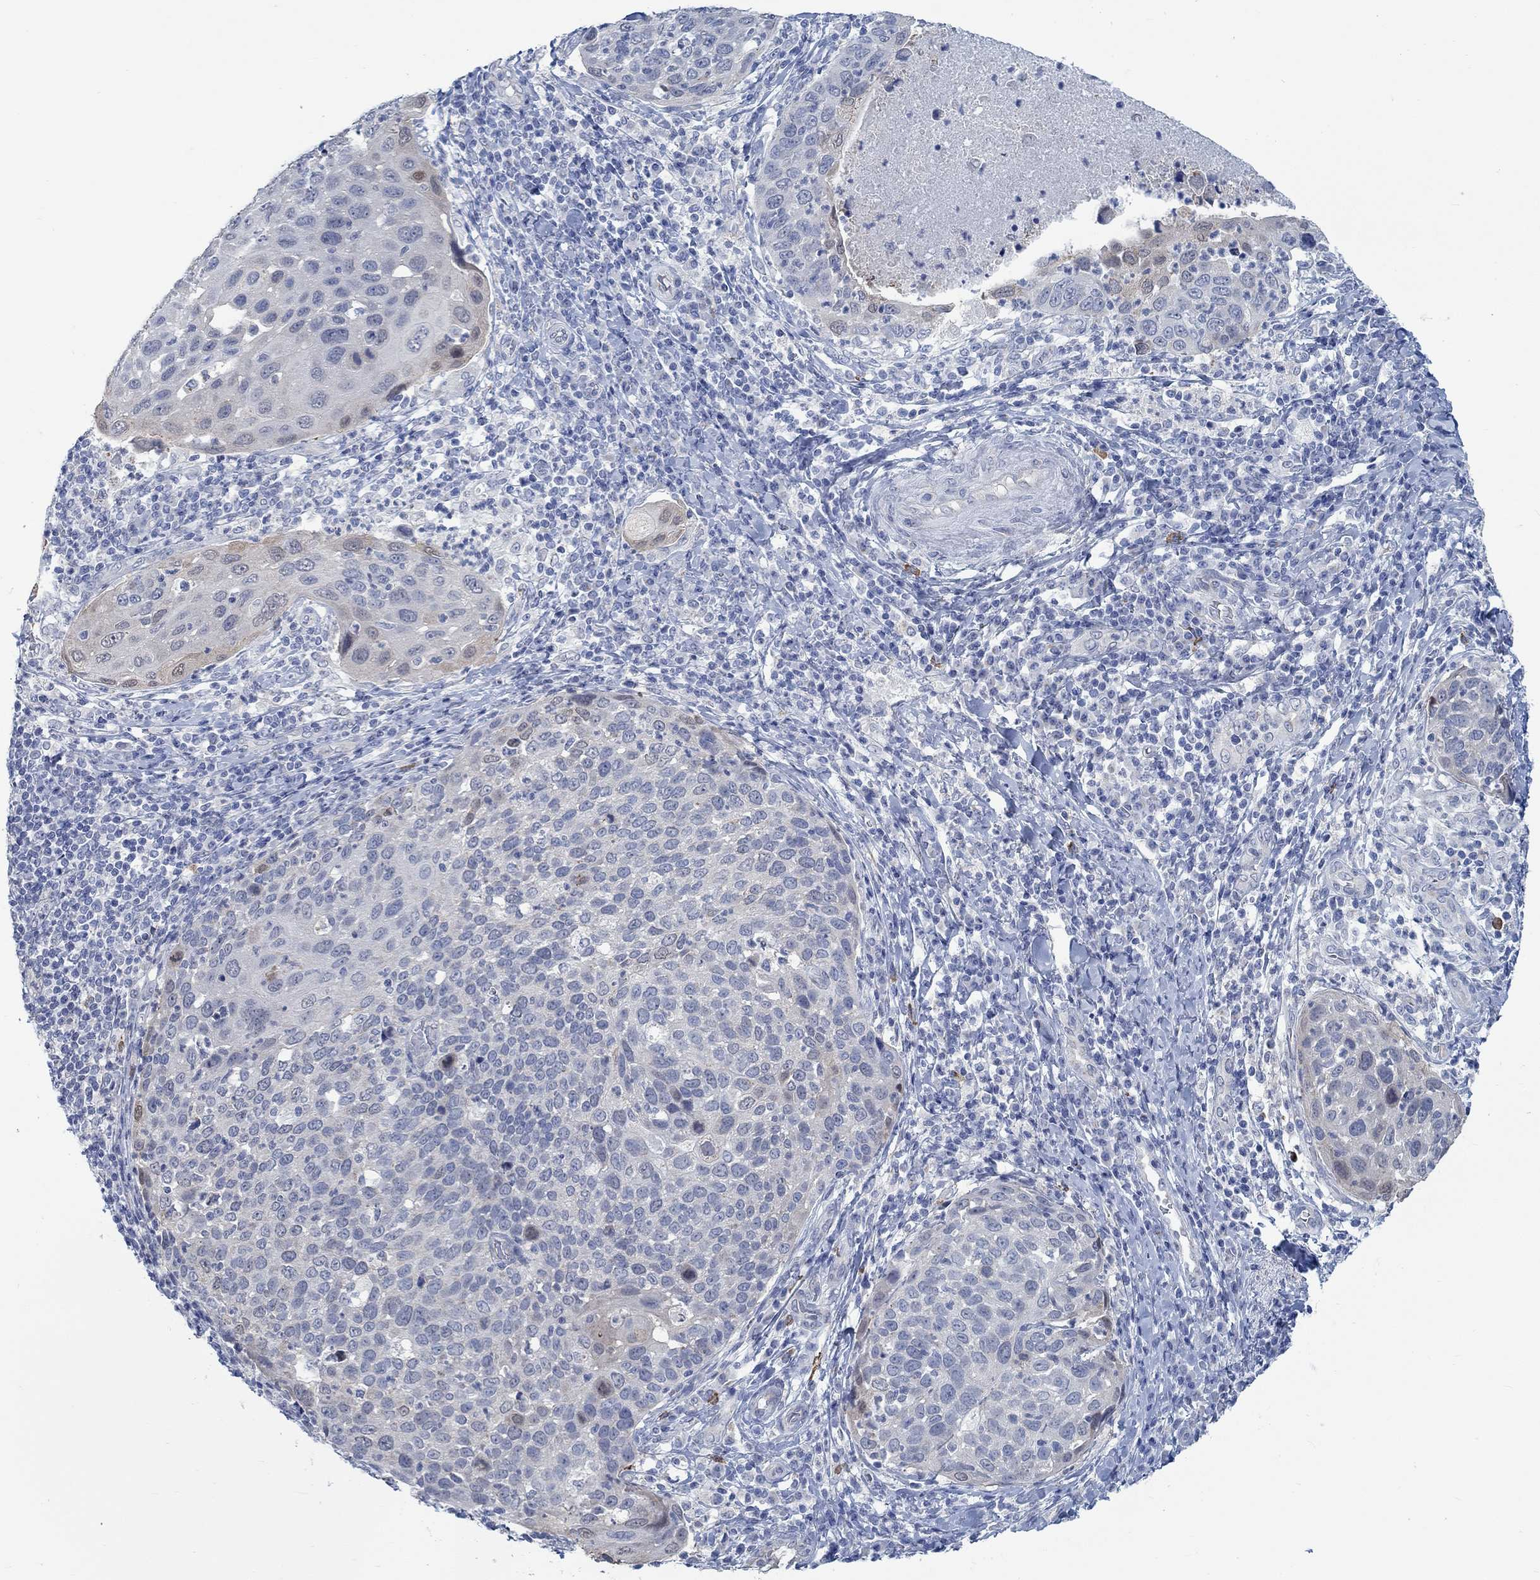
{"staining": {"intensity": "negative", "quantity": "none", "location": "none"}, "tissue": "cervical cancer", "cell_type": "Tumor cells", "image_type": "cancer", "snomed": [{"axis": "morphology", "description": "Squamous cell carcinoma, NOS"}, {"axis": "topography", "description": "Cervix"}], "caption": "There is no significant staining in tumor cells of cervical cancer. Brightfield microscopy of immunohistochemistry (IHC) stained with DAB (3,3'-diaminobenzidine) (brown) and hematoxylin (blue), captured at high magnification.", "gene": "TEKT4", "patient": {"sex": "female", "age": 54}}